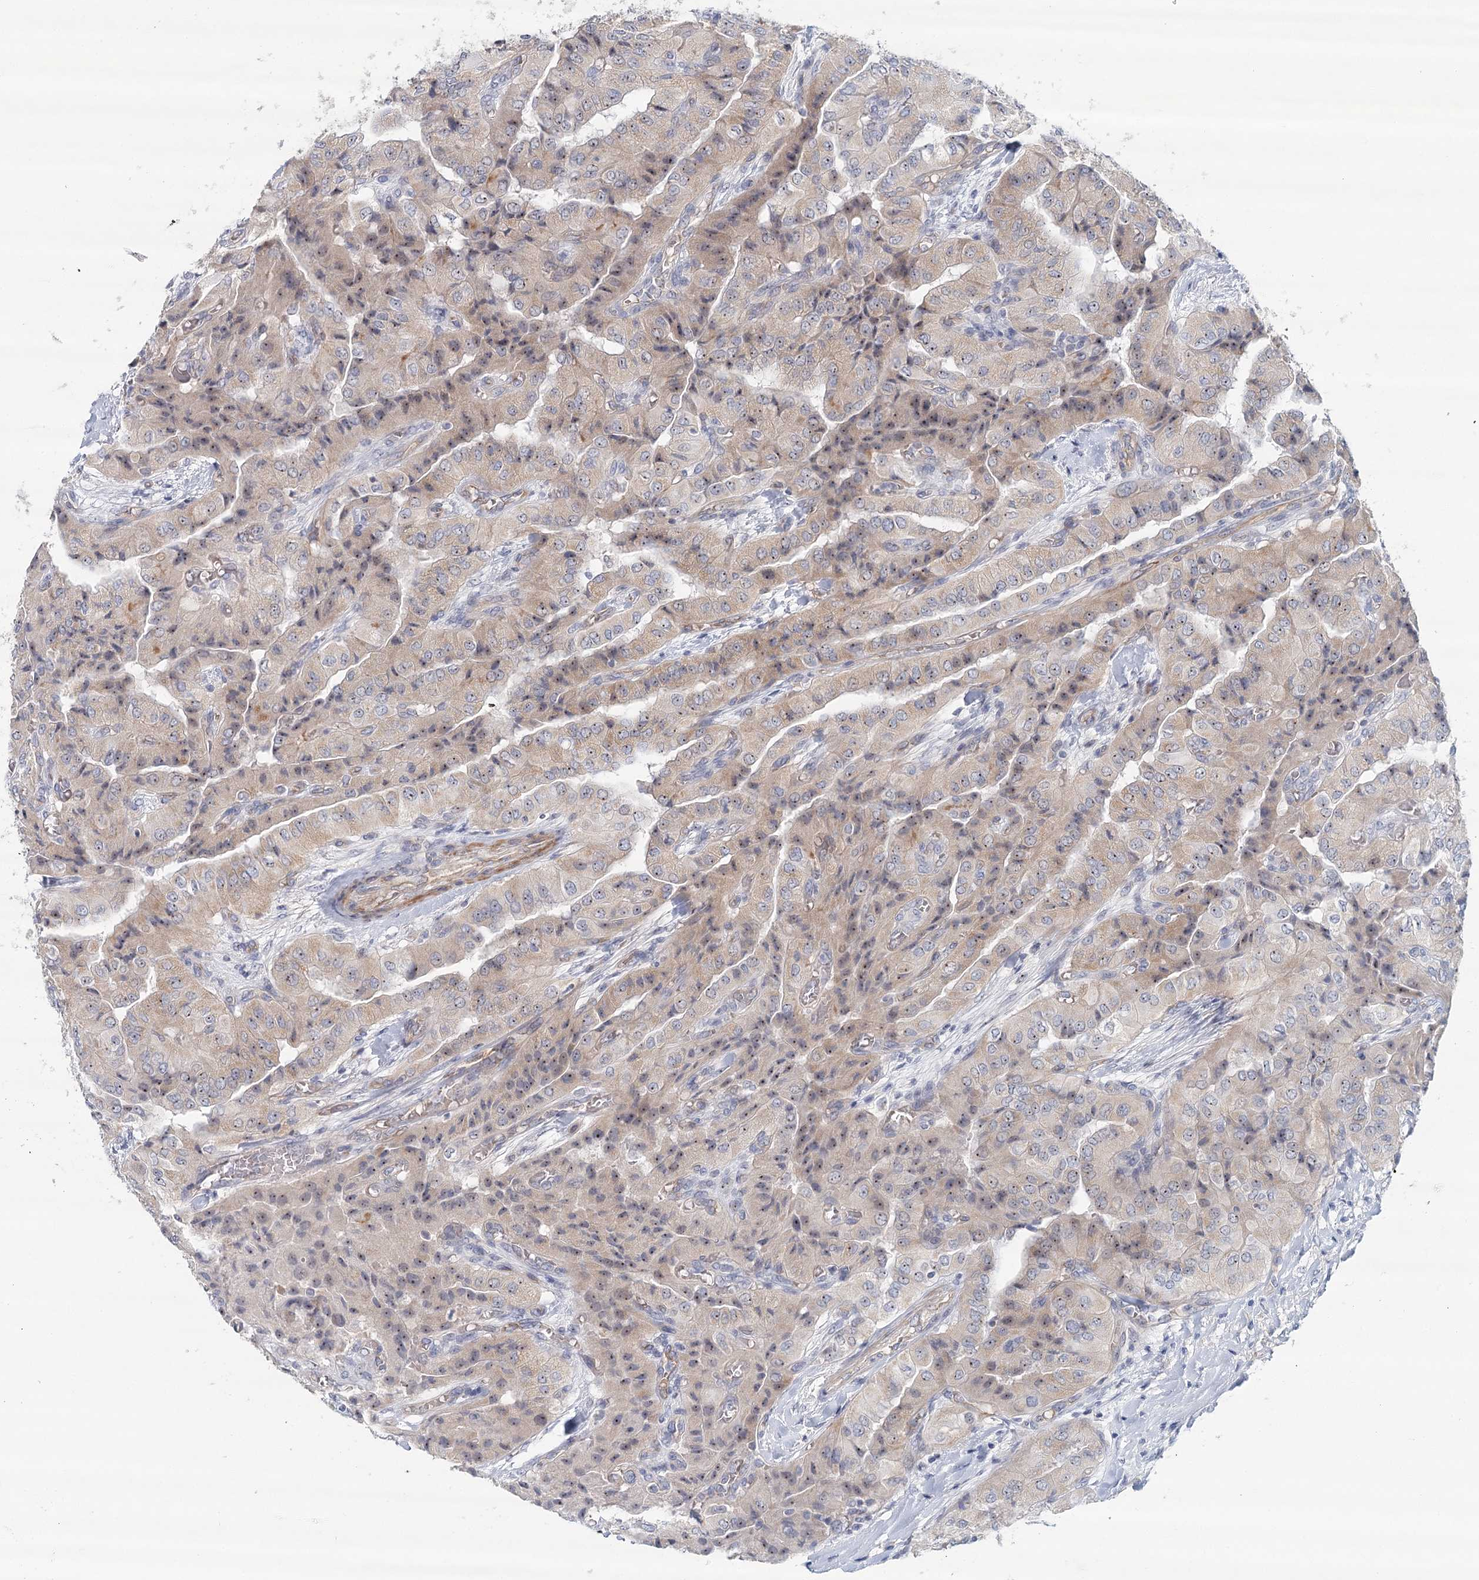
{"staining": {"intensity": "weak", "quantity": "25%-75%", "location": "cytoplasmic/membranous,nuclear"}, "tissue": "thyroid cancer", "cell_type": "Tumor cells", "image_type": "cancer", "snomed": [{"axis": "morphology", "description": "Papillary adenocarcinoma, NOS"}, {"axis": "topography", "description": "Thyroid gland"}], "caption": "Thyroid cancer stained with DAB (3,3'-diaminobenzidine) immunohistochemistry shows low levels of weak cytoplasmic/membranous and nuclear staining in approximately 25%-75% of tumor cells.", "gene": "RBM43", "patient": {"sex": "female", "age": 59}}